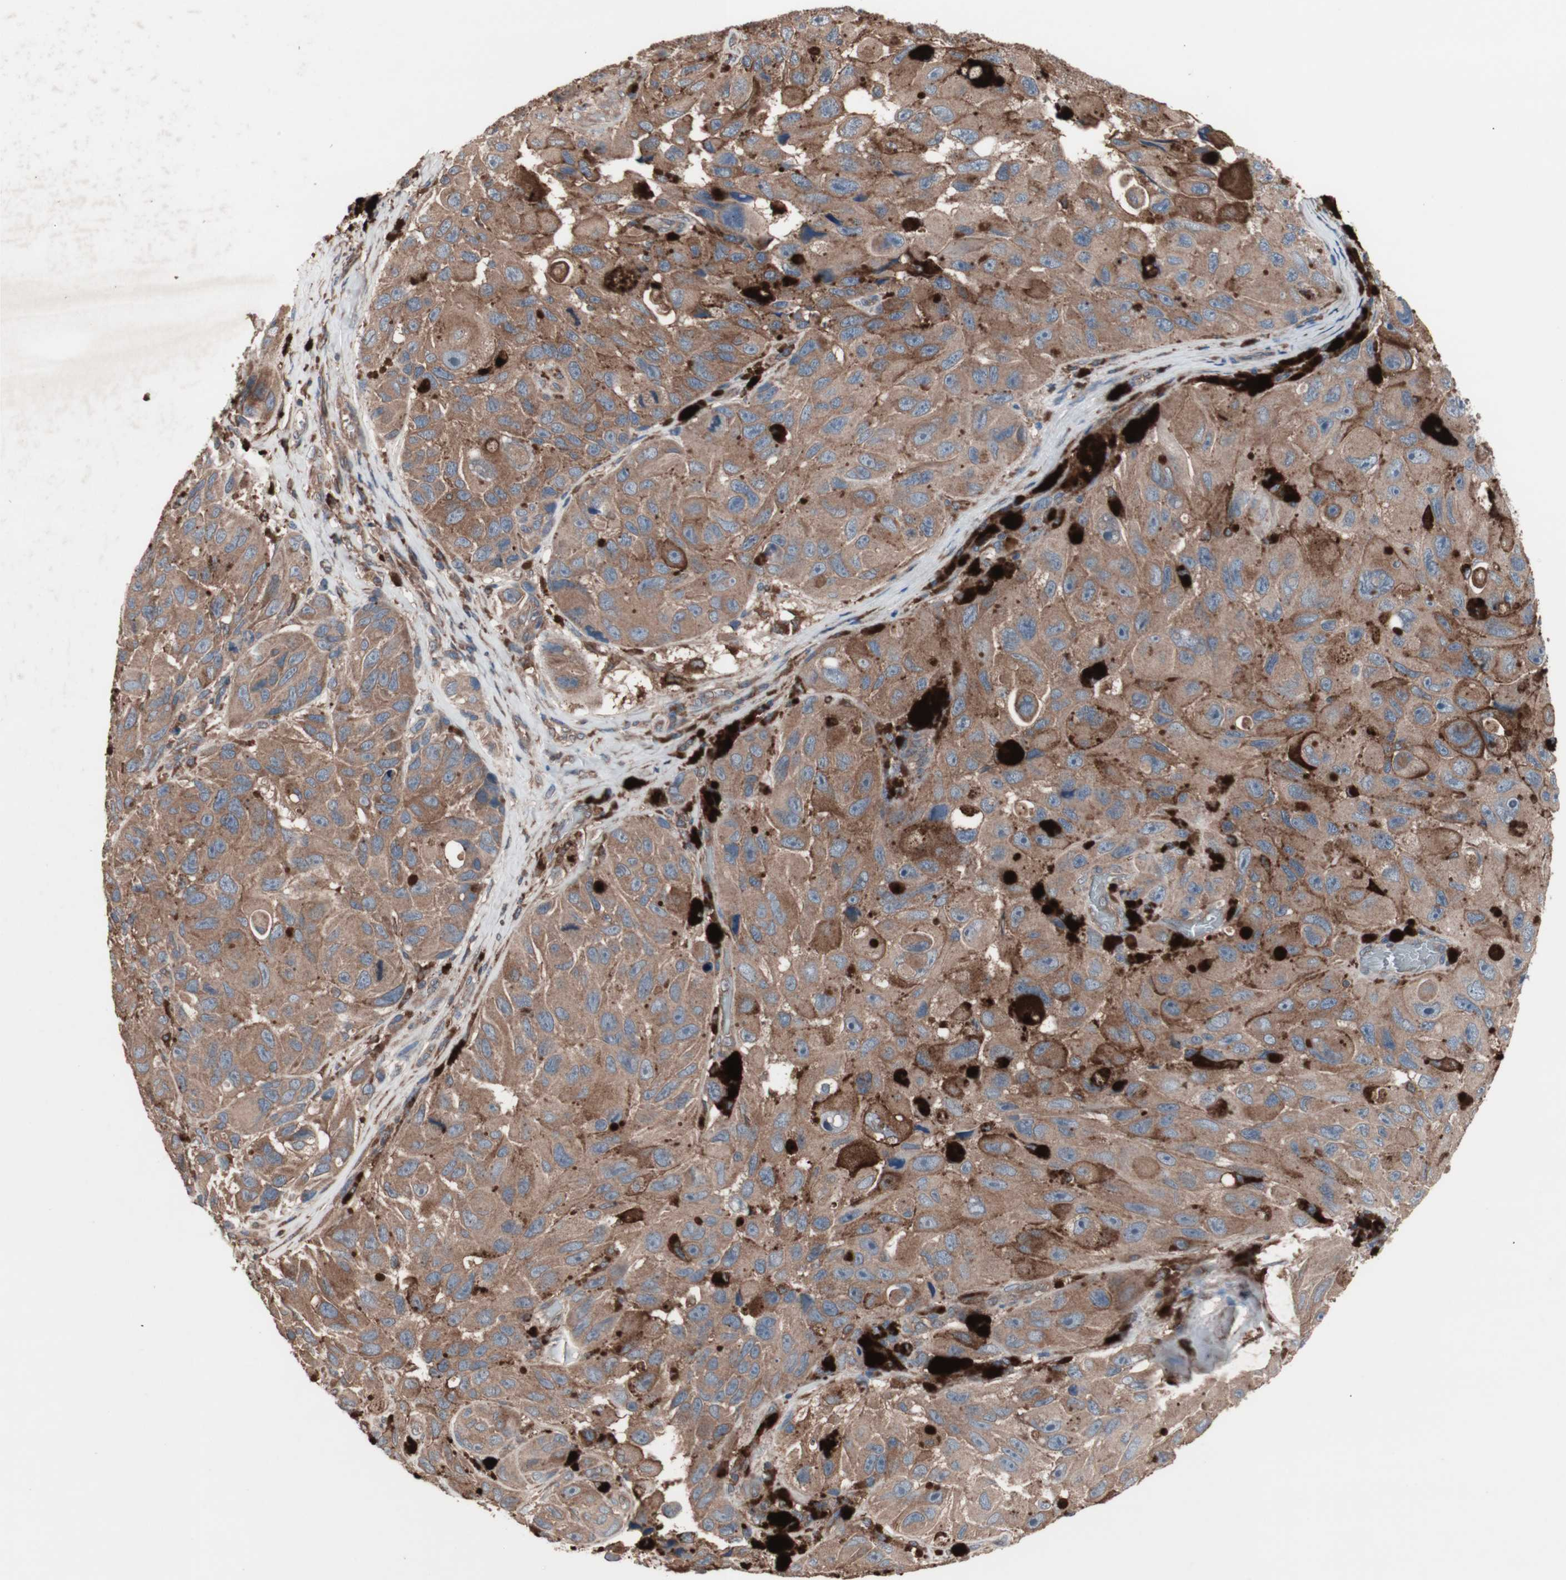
{"staining": {"intensity": "moderate", "quantity": ">75%", "location": "cytoplasmic/membranous"}, "tissue": "melanoma", "cell_type": "Tumor cells", "image_type": "cancer", "snomed": [{"axis": "morphology", "description": "Malignant melanoma, NOS"}, {"axis": "topography", "description": "Skin"}], "caption": "DAB (3,3'-diaminobenzidine) immunohistochemical staining of human malignant melanoma displays moderate cytoplasmic/membranous protein positivity in approximately >75% of tumor cells.", "gene": "ATG7", "patient": {"sex": "female", "age": 73}}